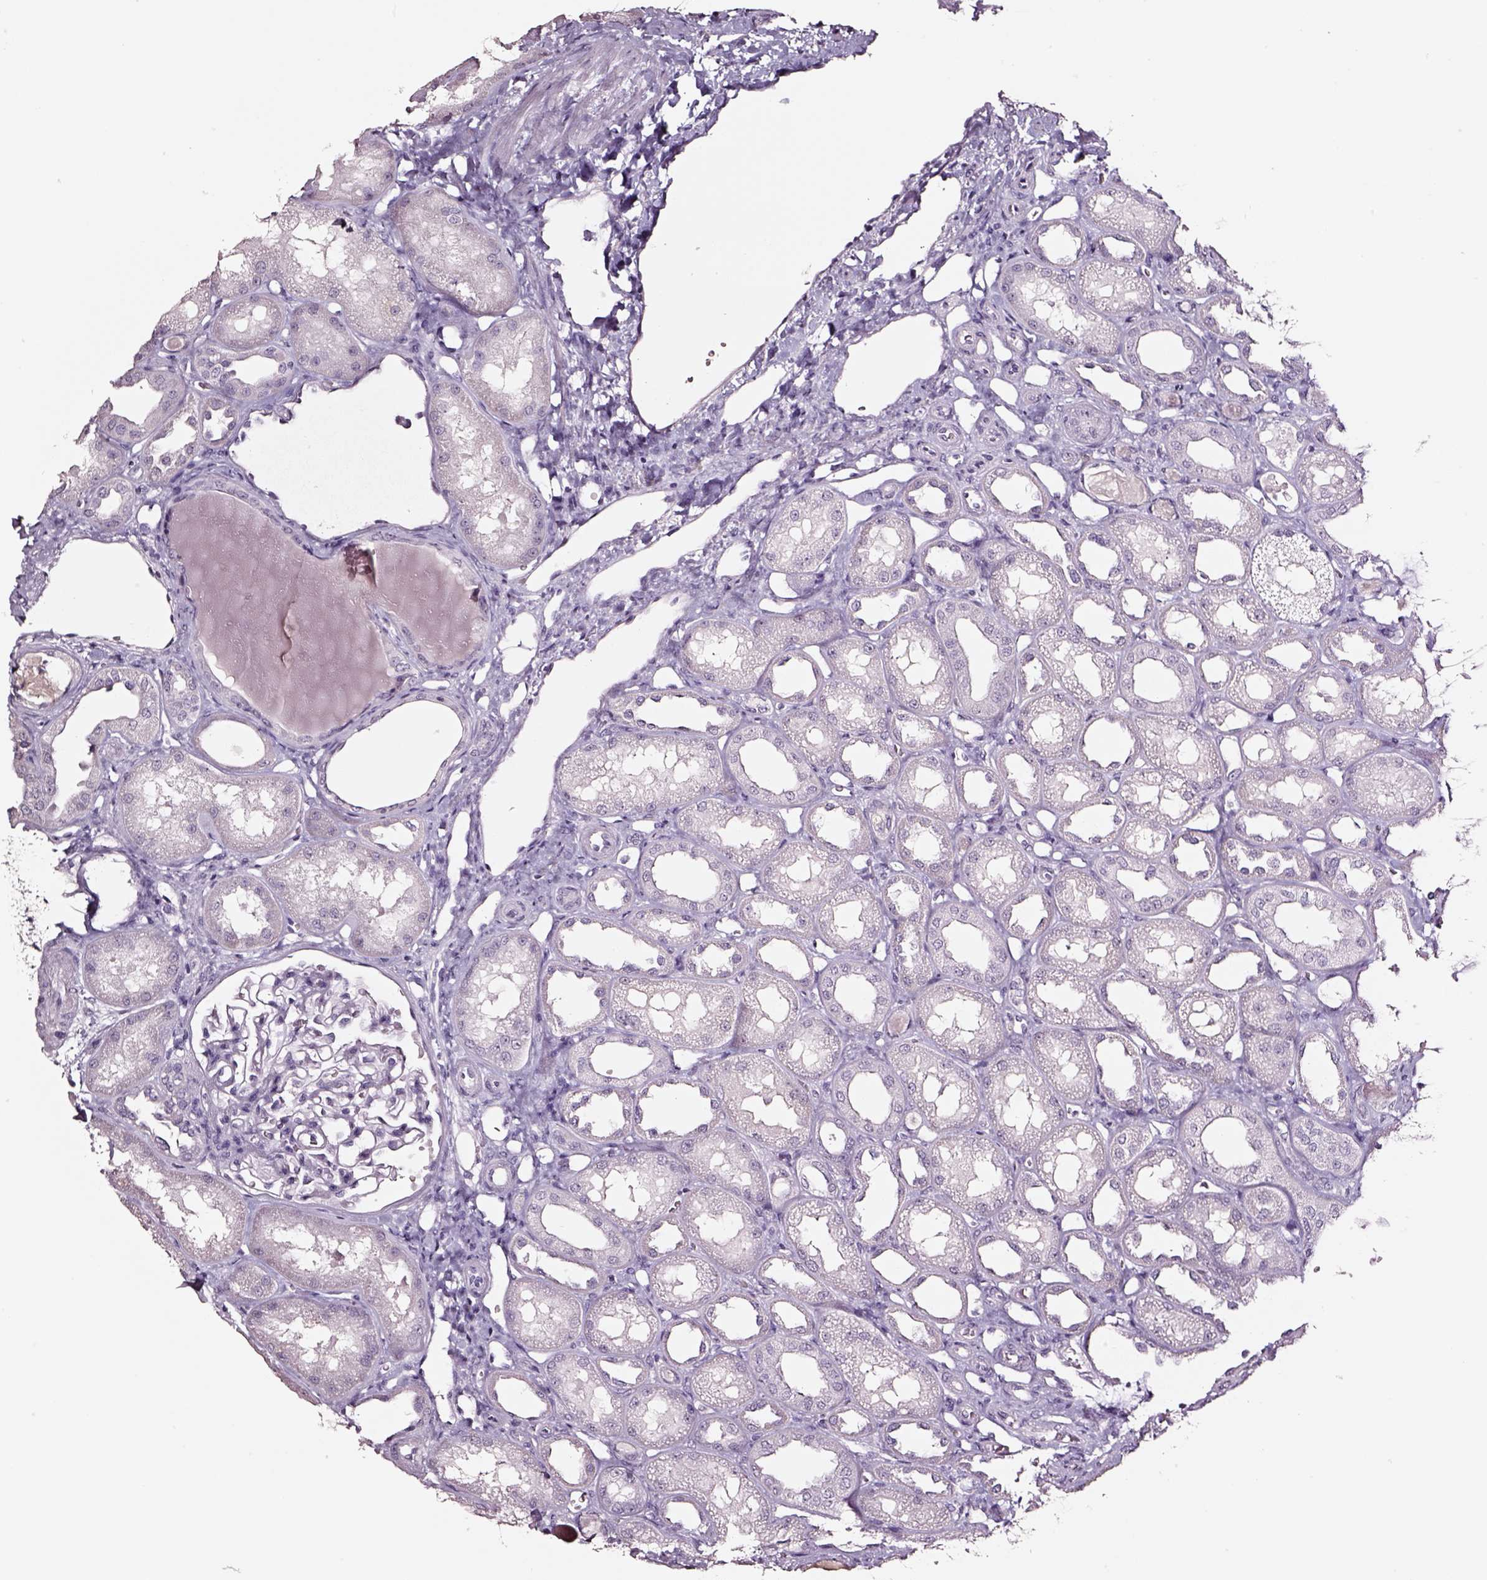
{"staining": {"intensity": "negative", "quantity": "none", "location": "none"}, "tissue": "kidney", "cell_type": "Cells in glomeruli", "image_type": "normal", "snomed": [{"axis": "morphology", "description": "Normal tissue, NOS"}, {"axis": "topography", "description": "Kidney"}], "caption": "Micrograph shows no protein positivity in cells in glomeruli of benign kidney.", "gene": "SMIM17", "patient": {"sex": "male", "age": 61}}